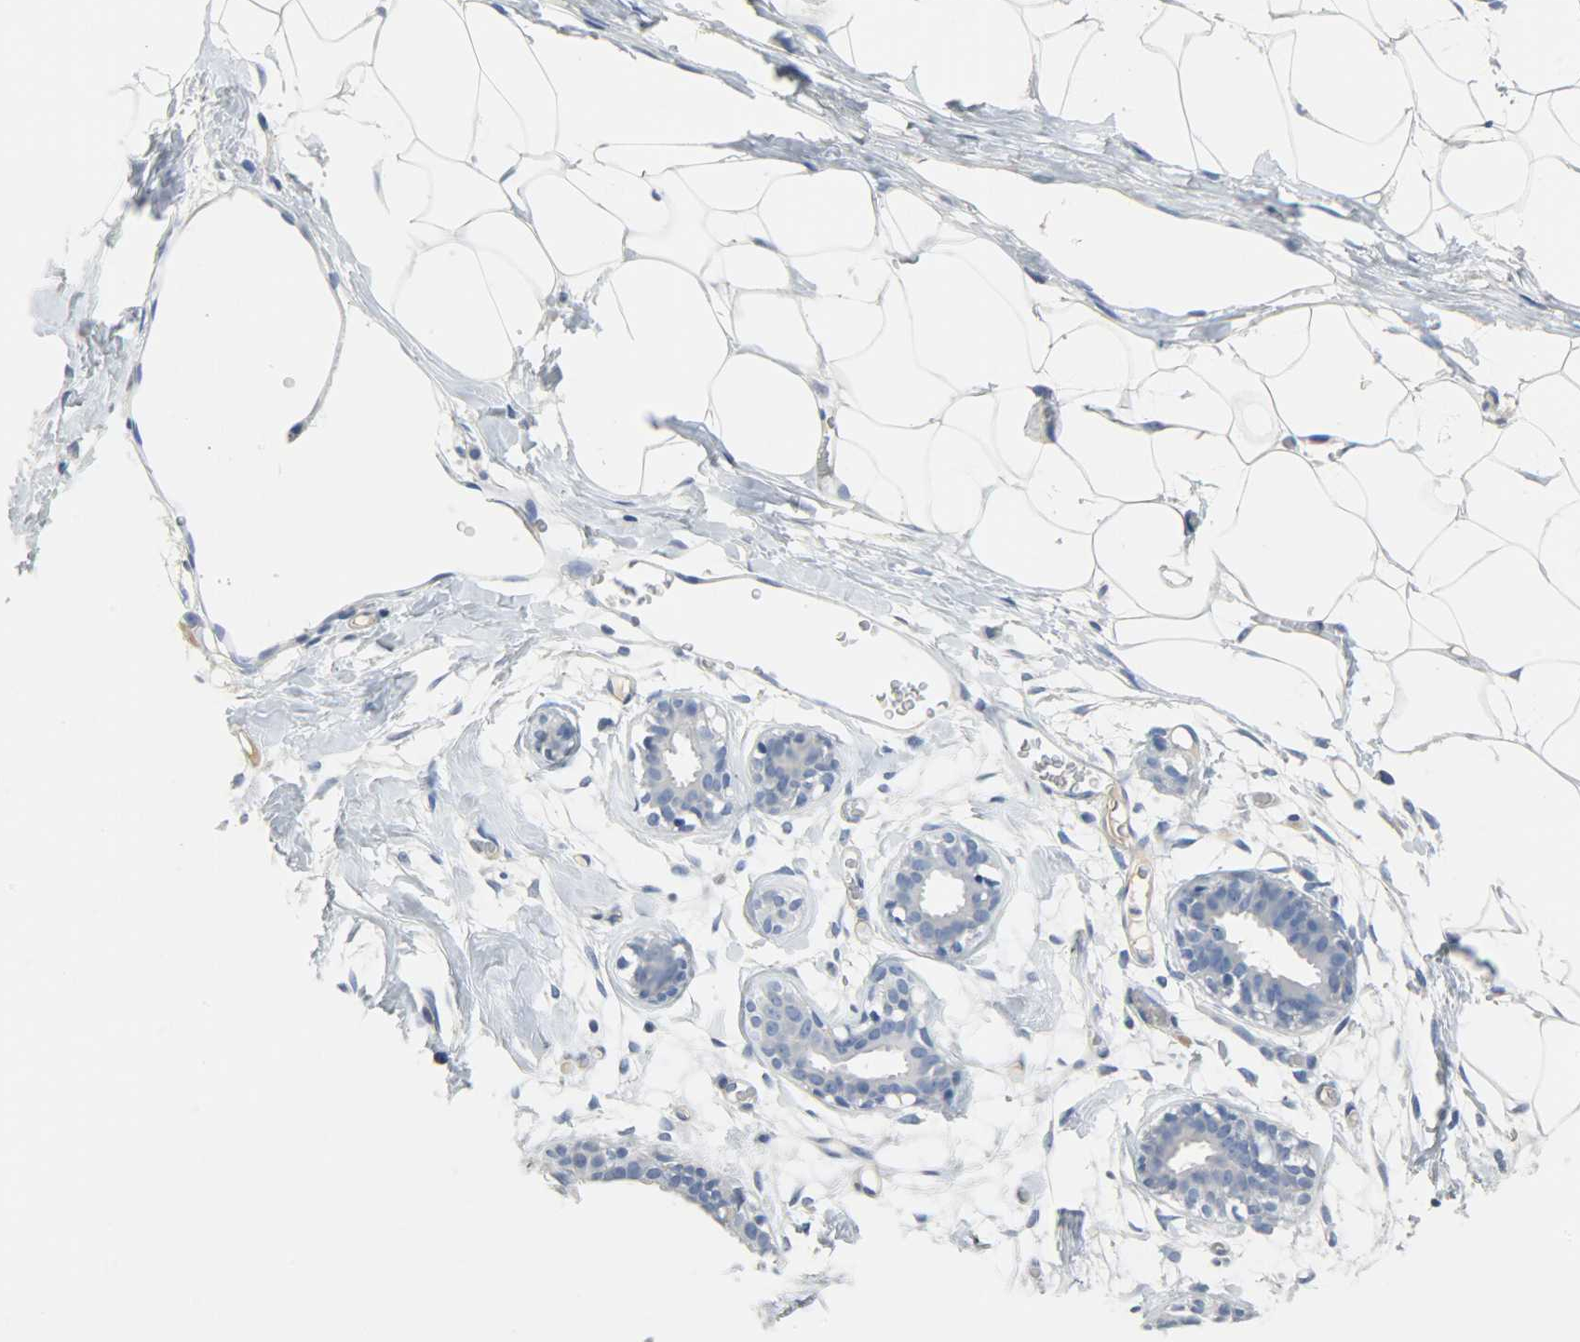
{"staining": {"intensity": "moderate", "quantity": "25%-75%", "location": "cytoplasmic/membranous"}, "tissue": "adipose tissue", "cell_type": "Adipocytes", "image_type": "normal", "snomed": [{"axis": "morphology", "description": "Normal tissue, NOS"}, {"axis": "topography", "description": "Breast"}, {"axis": "topography", "description": "Soft tissue"}], "caption": "Immunohistochemistry staining of unremarkable adipose tissue, which exhibits medium levels of moderate cytoplasmic/membranous positivity in approximately 25%-75% of adipocytes indicating moderate cytoplasmic/membranous protein positivity. The staining was performed using DAB (brown) for protein detection and nuclei were counterstained in hematoxylin (blue).", "gene": "CRP", "patient": {"sex": "female", "age": 25}}